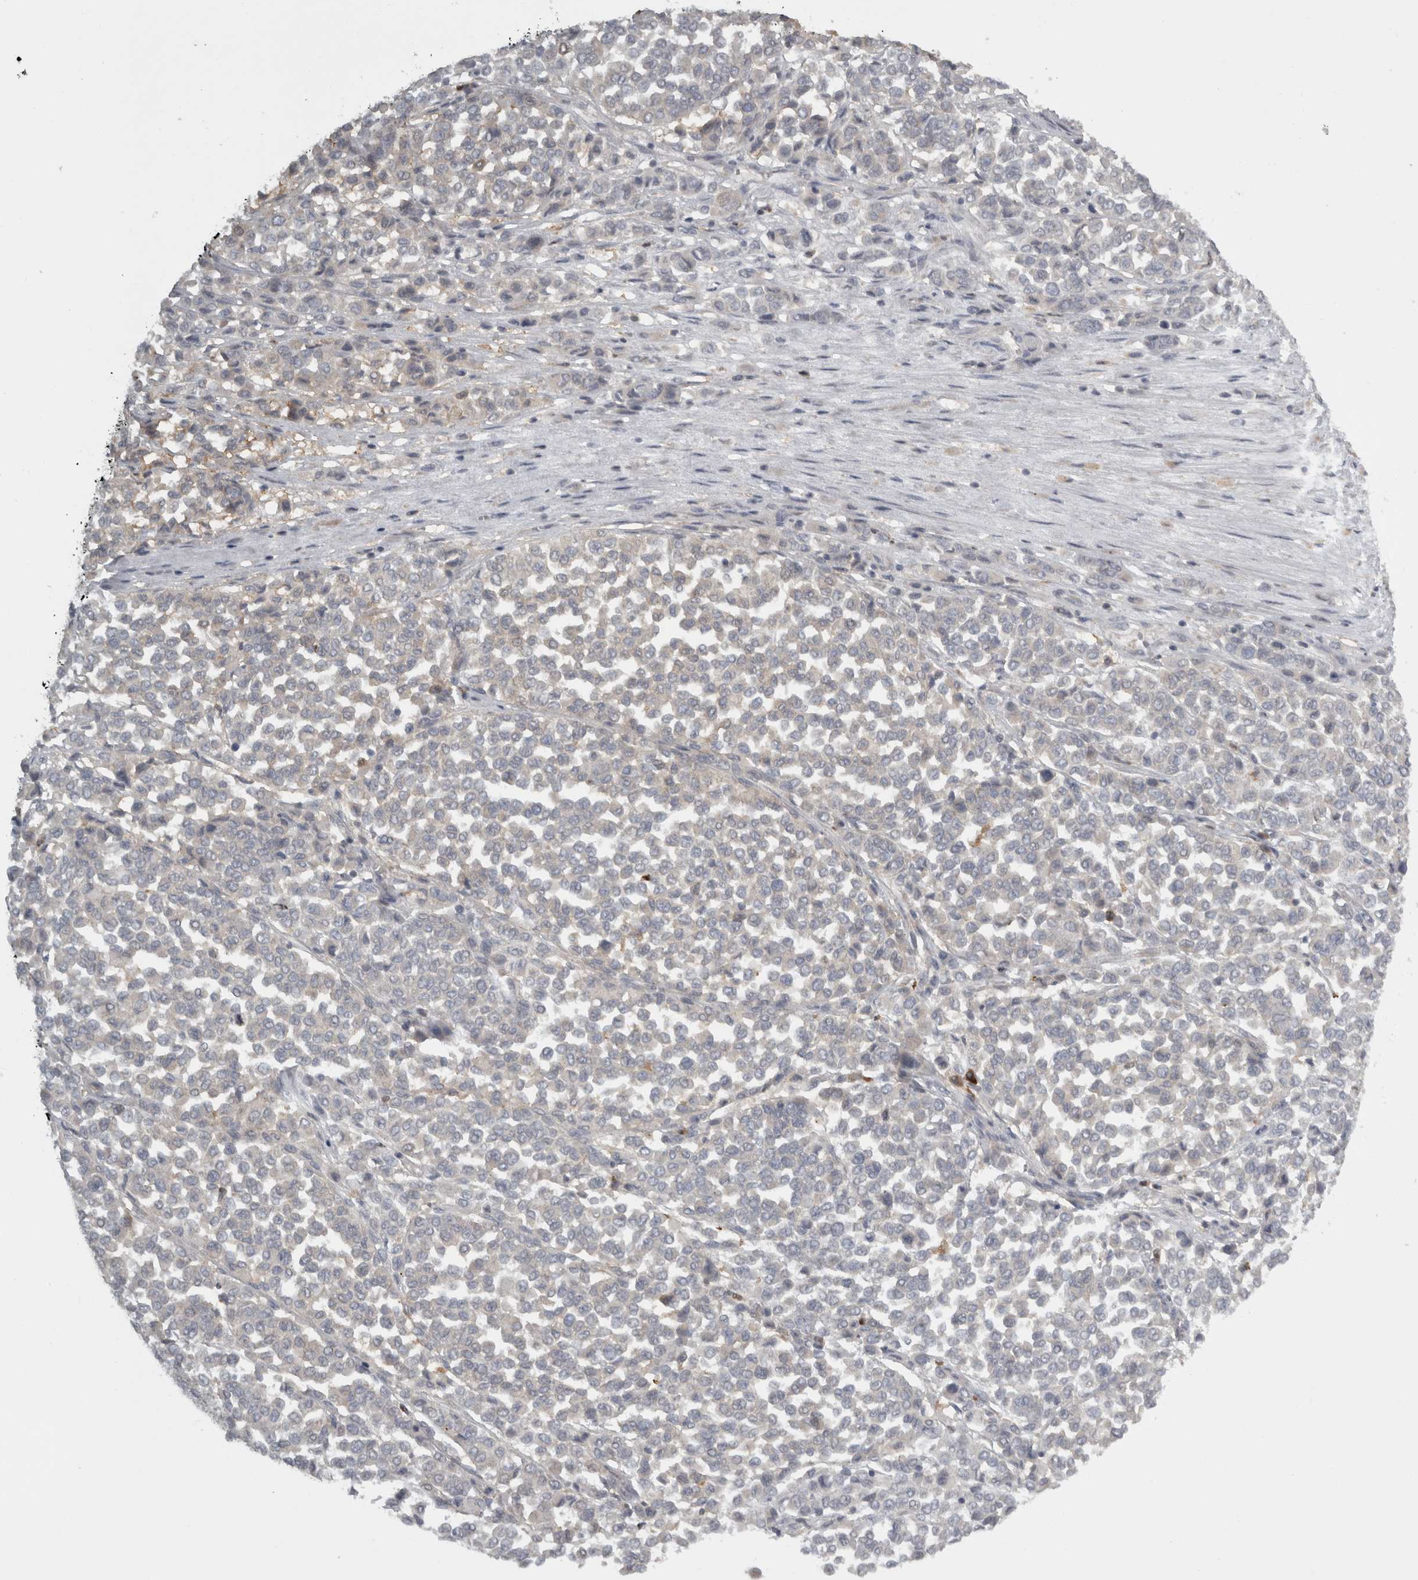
{"staining": {"intensity": "weak", "quantity": "<25%", "location": "cytoplasmic/membranous"}, "tissue": "melanoma", "cell_type": "Tumor cells", "image_type": "cancer", "snomed": [{"axis": "morphology", "description": "Malignant melanoma, Metastatic site"}, {"axis": "topography", "description": "Pancreas"}], "caption": "Tumor cells are negative for brown protein staining in melanoma. Brightfield microscopy of immunohistochemistry stained with DAB (brown) and hematoxylin (blue), captured at high magnification.", "gene": "SLCO5A1", "patient": {"sex": "female", "age": 30}}